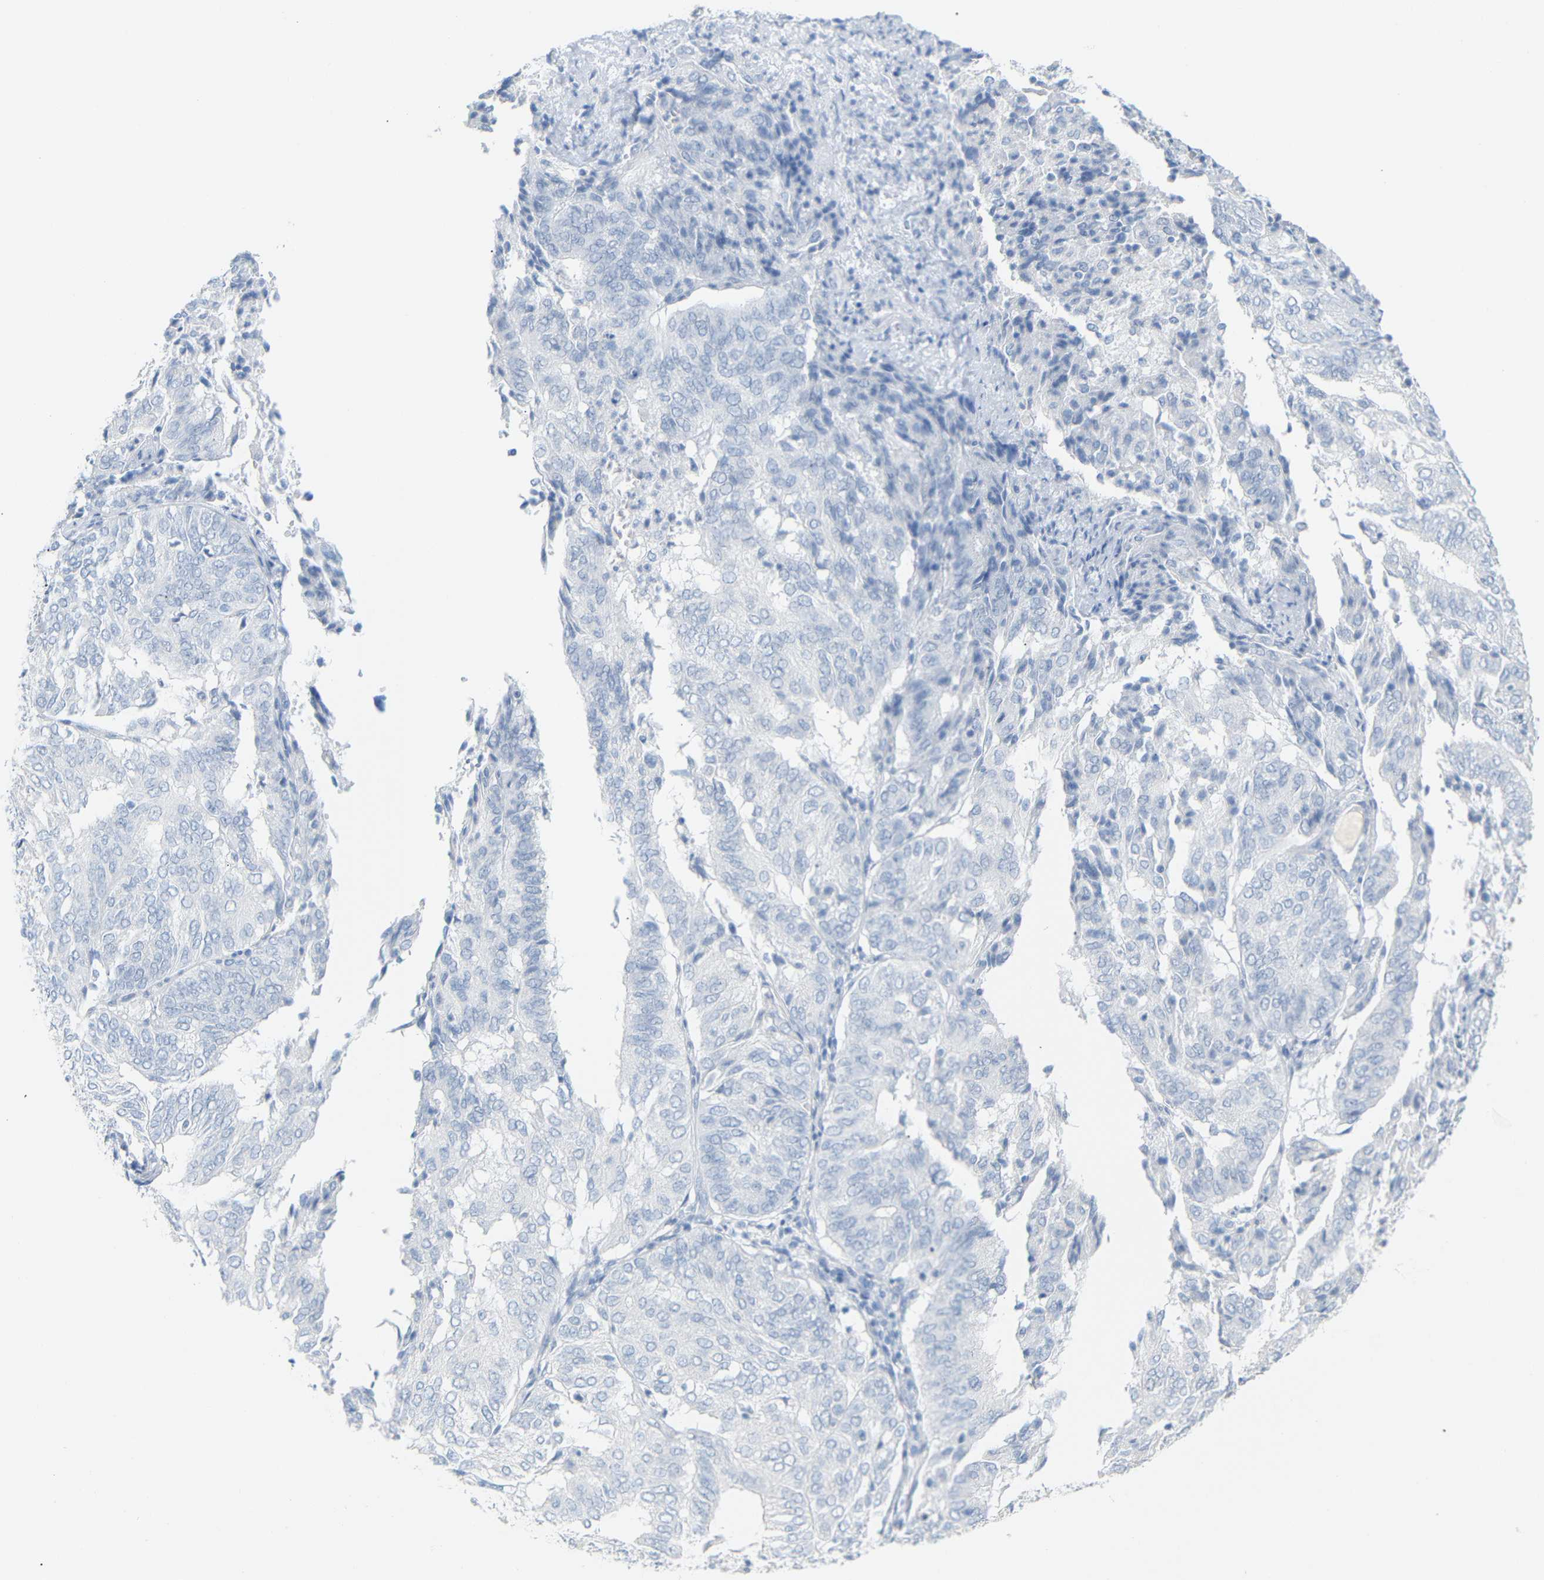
{"staining": {"intensity": "negative", "quantity": "none", "location": "none"}, "tissue": "endometrial cancer", "cell_type": "Tumor cells", "image_type": "cancer", "snomed": [{"axis": "morphology", "description": "Adenocarcinoma, NOS"}, {"axis": "topography", "description": "Uterus"}], "caption": "Endometrial cancer was stained to show a protein in brown. There is no significant expression in tumor cells.", "gene": "OPN1SW", "patient": {"sex": "female", "age": 60}}